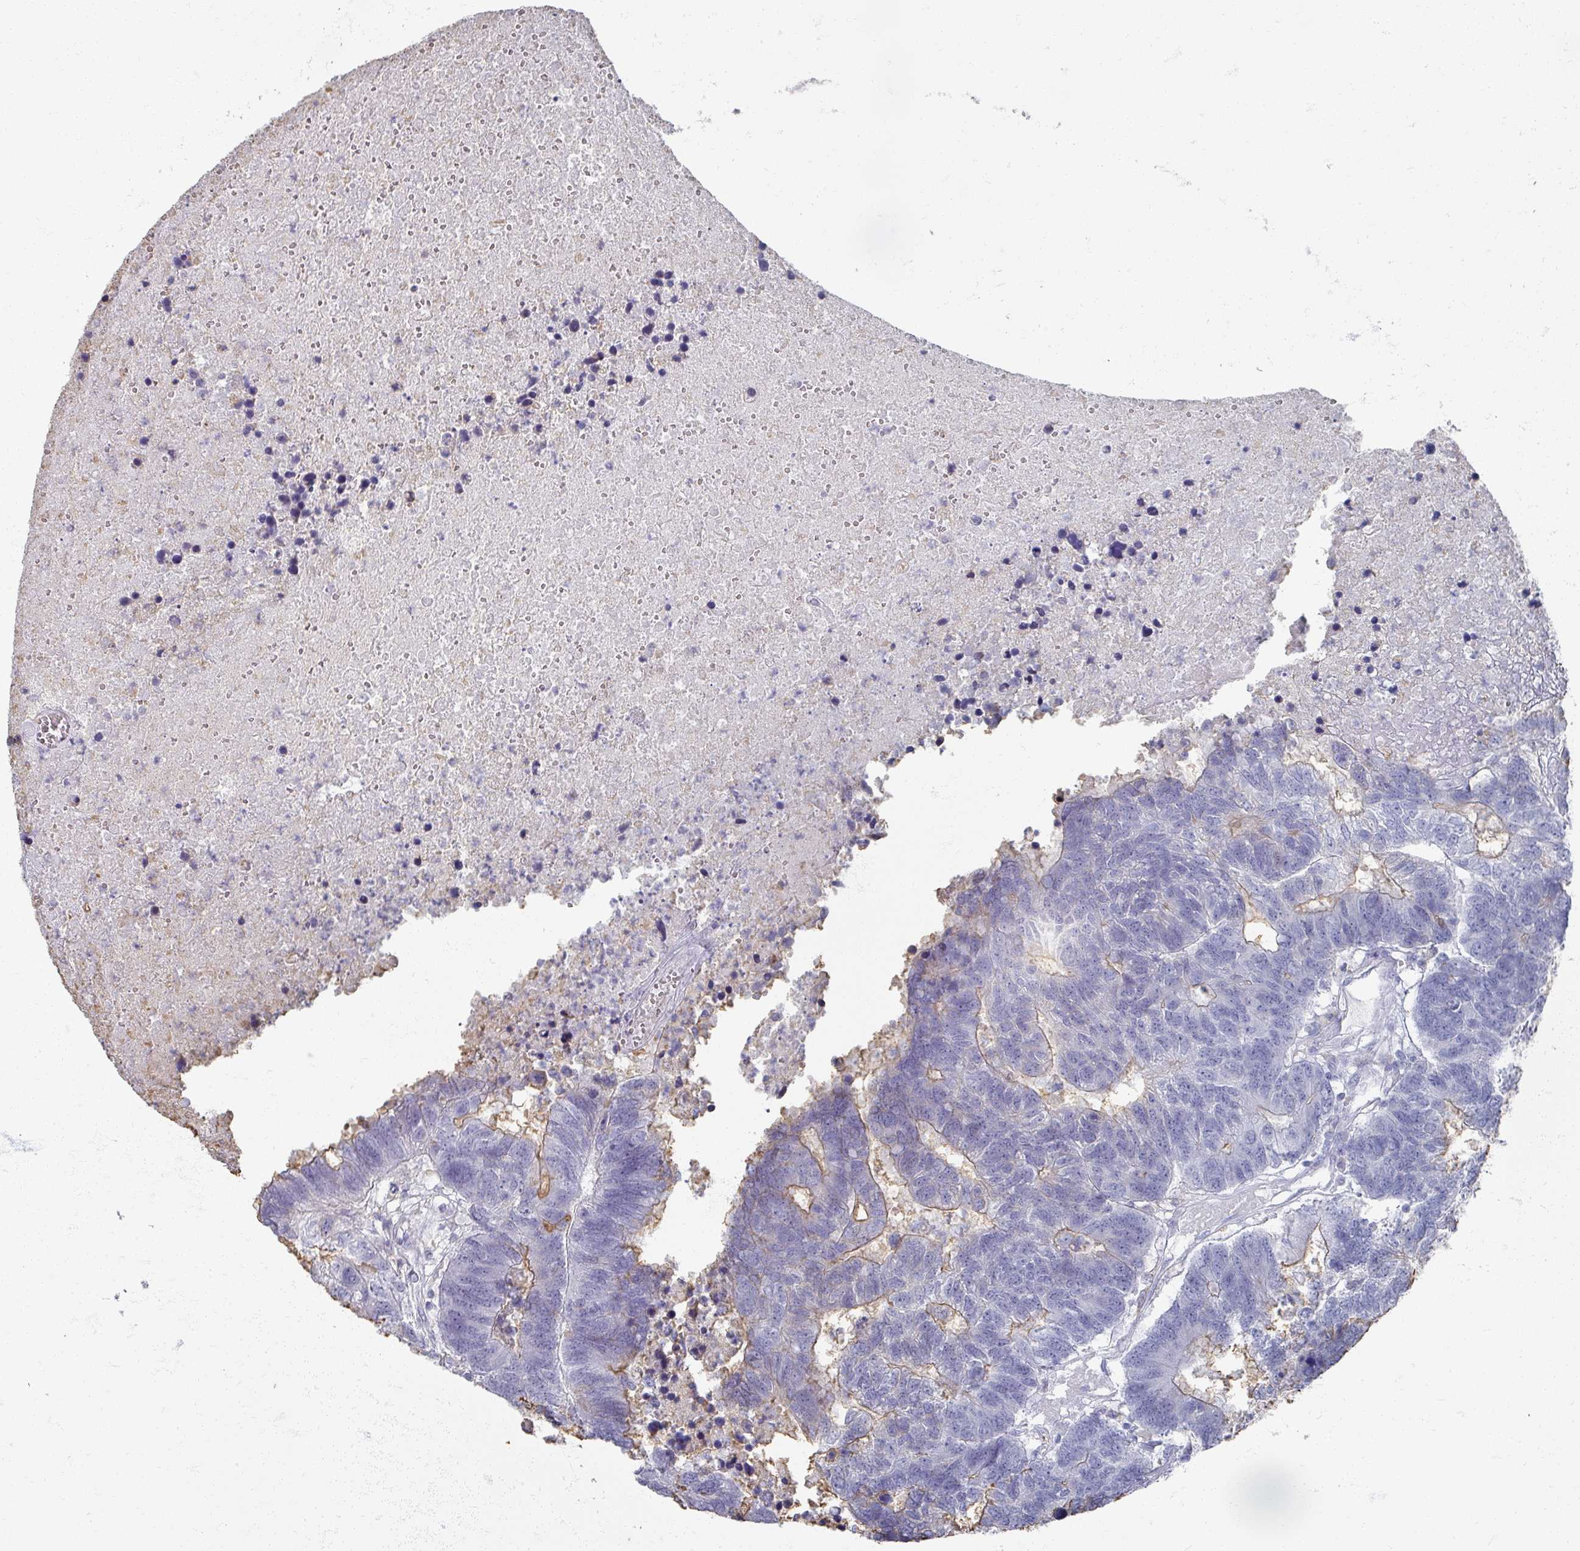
{"staining": {"intensity": "weak", "quantity": "<25%", "location": "cytoplasmic/membranous"}, "tissue": "colorectal cancer", "cell_type": "Tumor cells", "image_type": "cancer", "snomed": [{"axis": "morphology", "description": "Adenocarcinoma, NOS"}, {"axis": "topography", "description": "Colon"}], "caption": "High power microscopy histopathology image of an IHC photomicrograph of colorectal cancer, revealing no significant expression in tumor cells. (DAB (3,3'-diaminobenzidine) immunohistochemistry (IHC) visualized using brightfield microscopy, high magnification).", "gene": "OMG", "patient": {"sex": "female", "age": 48}}